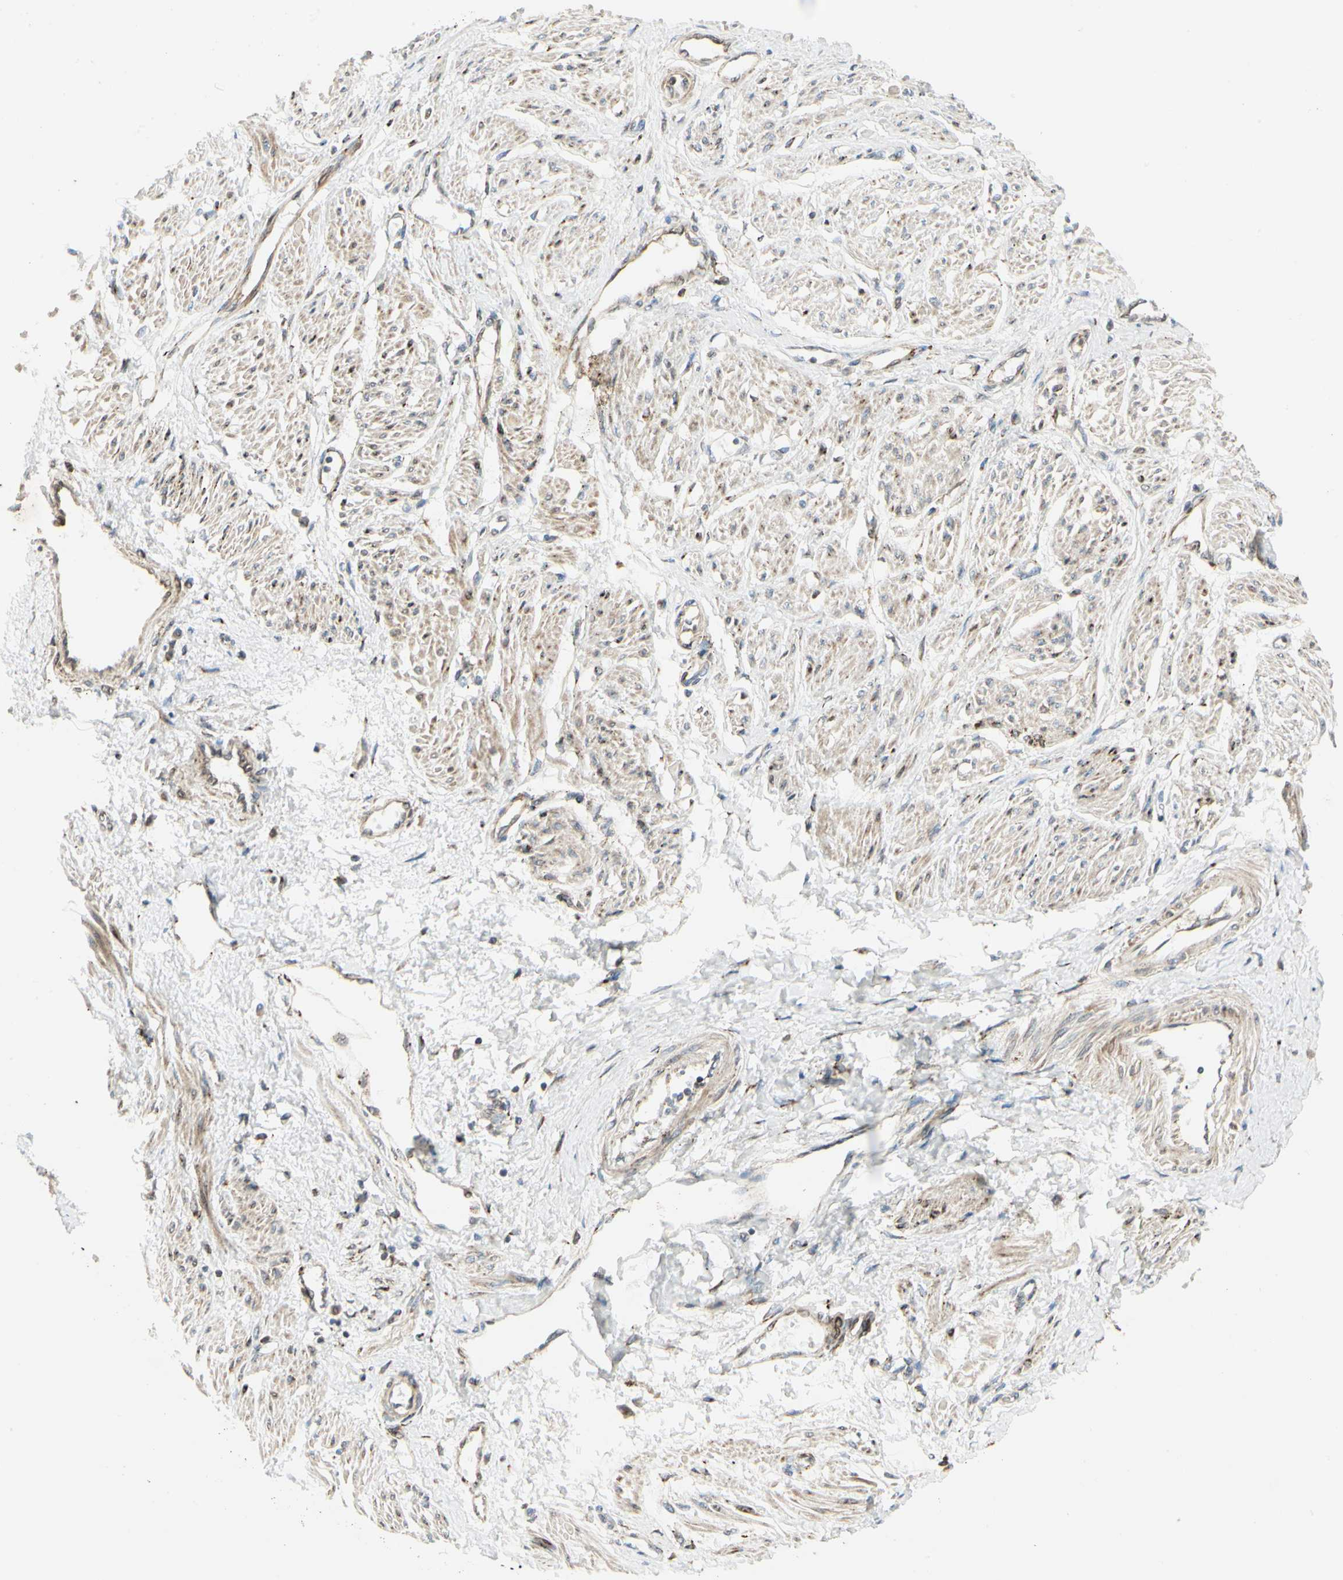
{"staining": {"intensity": "weak", "quantity": ">75%", "location": "cytoplasmic/membranous"}, "tissue": "smooth muscle", "cell_type": "Smooth muscle cells", "image_type": "normal", "snomed": [{"axis": "morphology", "description": "Normal tissue, NOS"}, {"axis": "topography", "description": "Smooth muscle"}, {"axis": "topography", "description": "Uterus"}], "caption": "A high-resolution photomicrograph shows immunohistochemistry (IHC) staining of normal smooth muscle, which displays weak cytoplasmic/membranous positivity in about >75% of smooth muscle cells. (brown staining indicates protein expression, while blue staining denotes nuclei).", "gene": "MRPL9", "patient": {"sex": "female", "age": 39}}